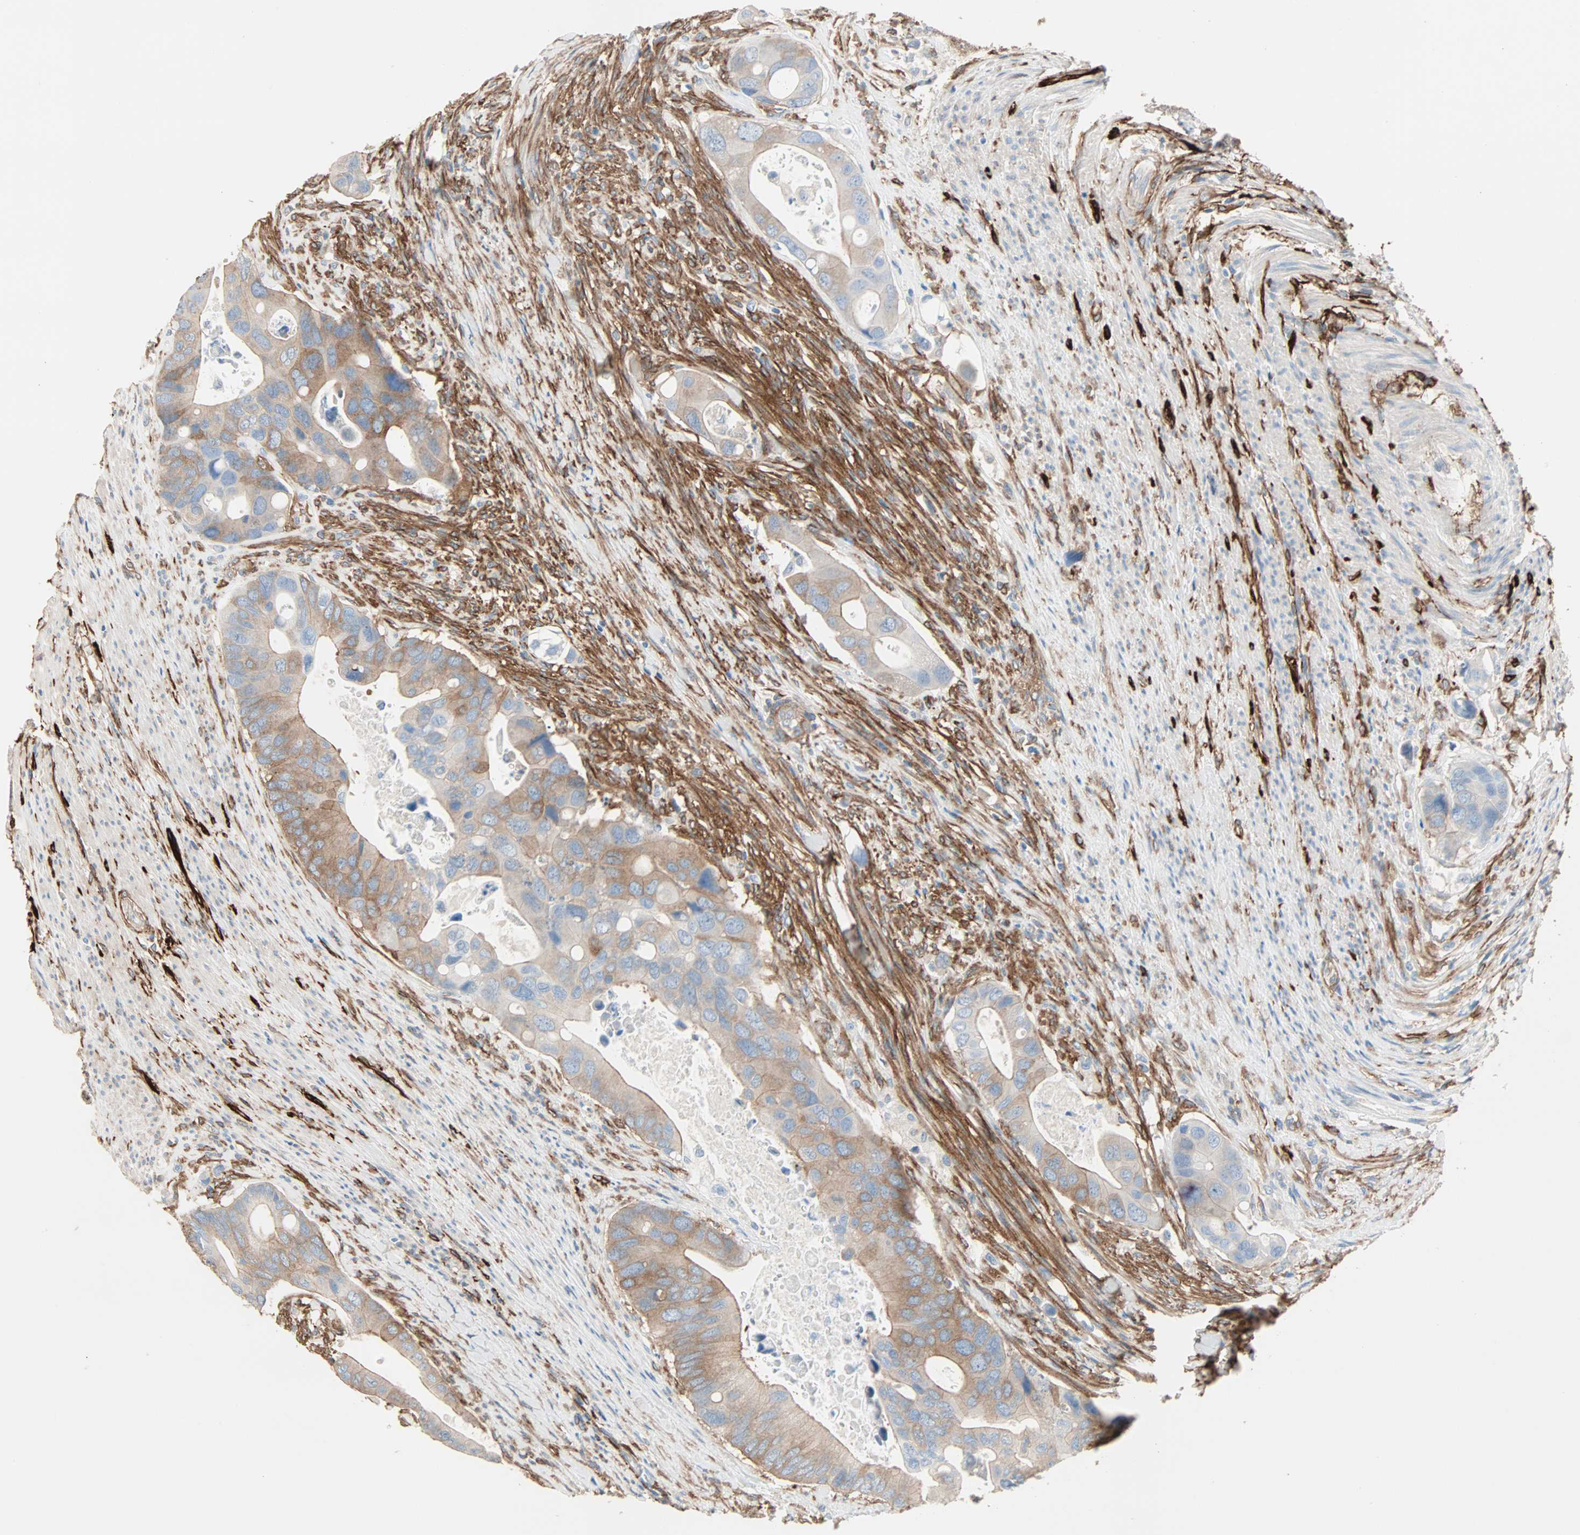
{"staining": {"intensity": "moderate", "quantity": ">75%", "location": "cytoplasmic/membranous"}, "tissue": "colorectal cancer", "cell_type": "Tumor cells", "image_type": "cancer", "snomed": [{"axis": "morphology", "description": "Adenocarcinoma, NOS"}, {"axis": "topography", "description": "Rectum"}], "caption": "A brown stain highlights moderate cytoplasmic/membranous positivity of a protein in colorectal adenocarcinoma tumor cells. (Stains: DAB (3,3'-diaminobenzidine) in brown, nuclei in blue, Microscopy: brightfield microscopy at high magnification).", "gene": "EPB41L2", "patient": {"sex": "female", "age": 57}}